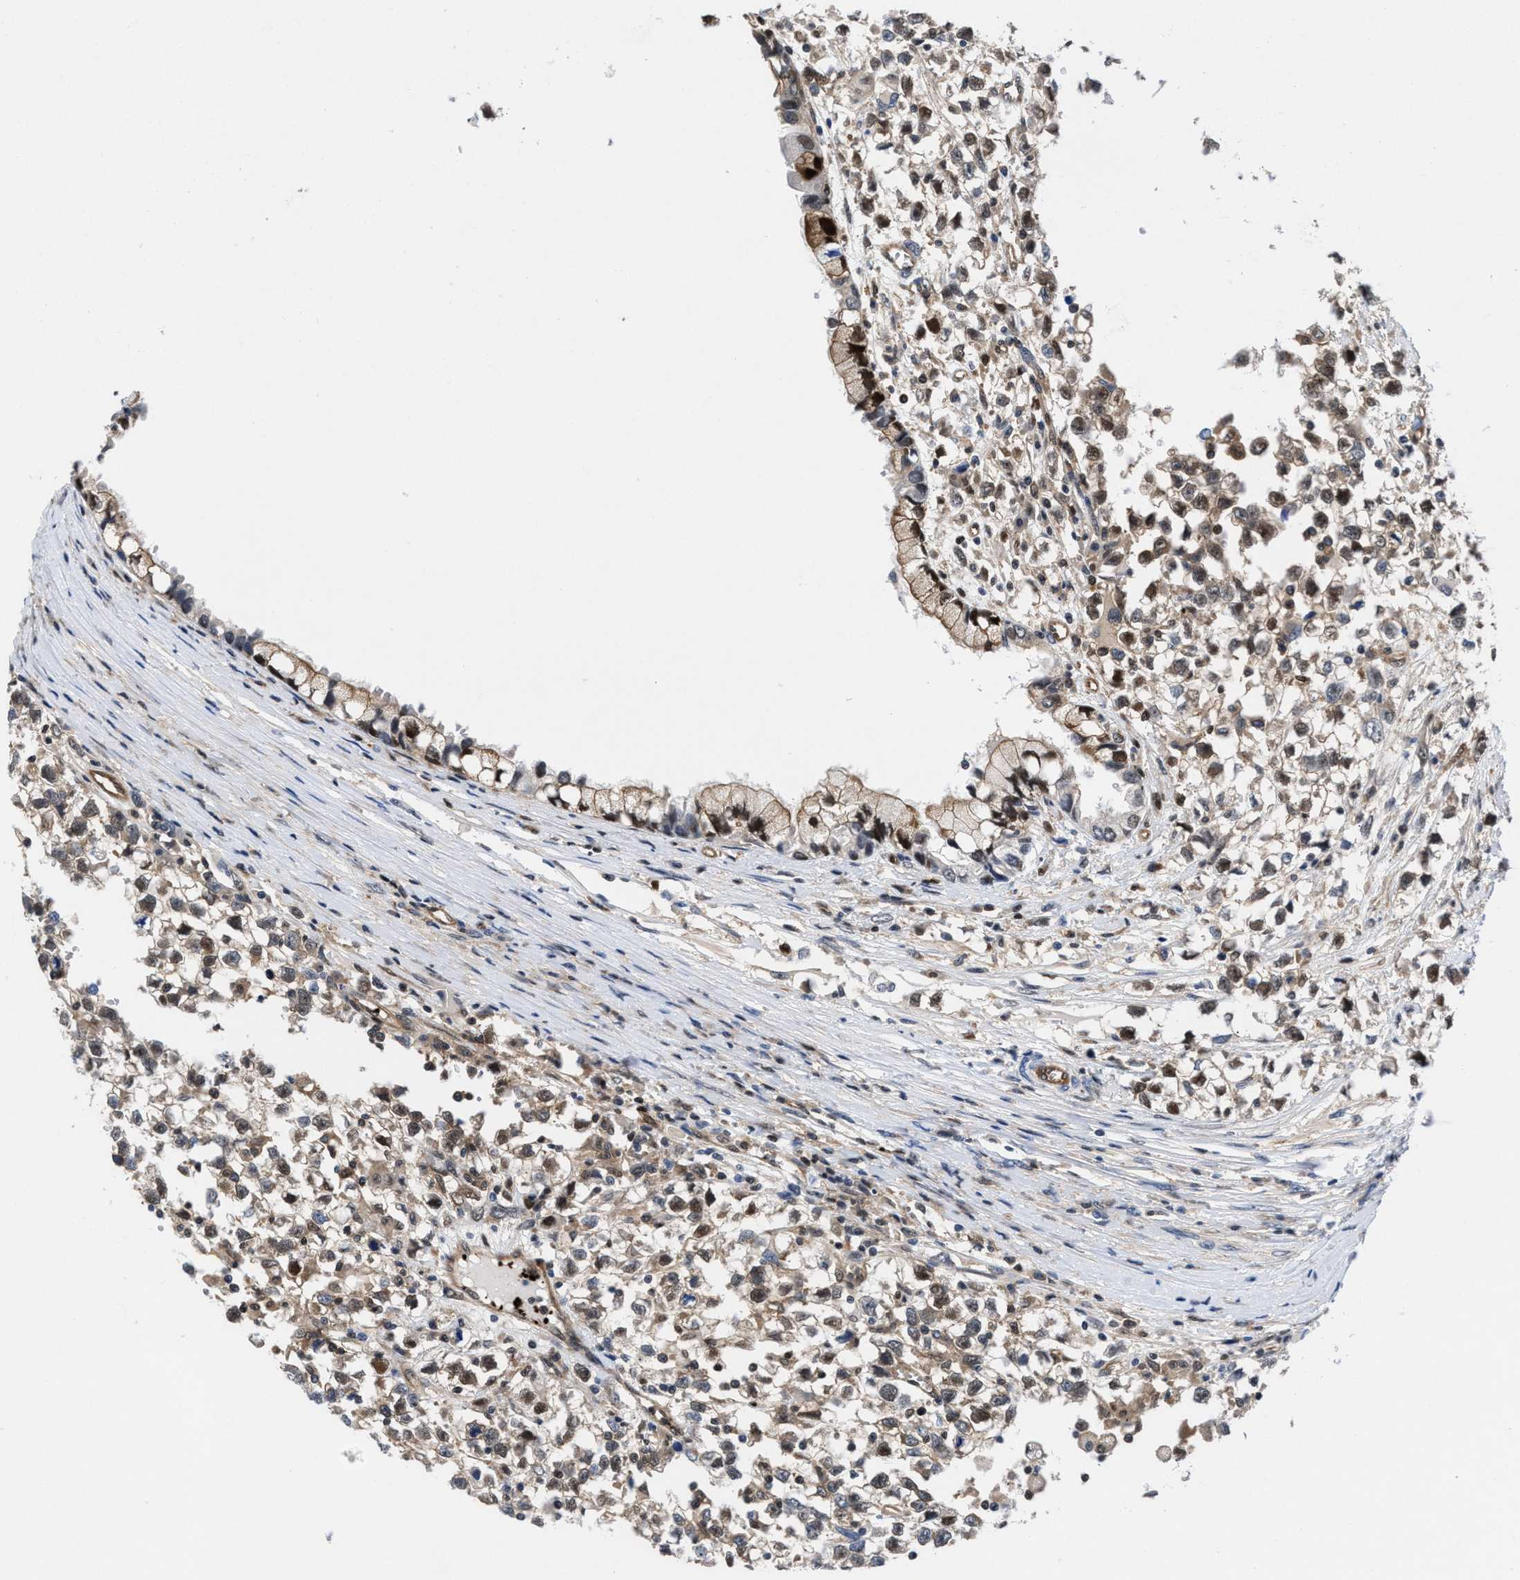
{"staining": {"intensity": "moderate", "quantity": "25%-75%", "location": "nuclear"}, "tissue": "testis cancer", "cell_type": "Tumor cells", "image_type": "cancer", "snomed": [{"axis": "morphology", "description": "Seminoma, NOS"}, {"axis": "morphology", "description": "Carcinoma, Embryonal, NOS"}, {"axis": "topography", "description": "Testis"}], "caption": "Immunohistochemical staining of seminoma (testis) displays moderate nuclear protein positivity in approximately 25%-75% of tumor cells. Ihc stains the protein in brown and the nuclei are stained blue.", "gene": "ACLY", "patient": {"sex": "male", "age": 51}}